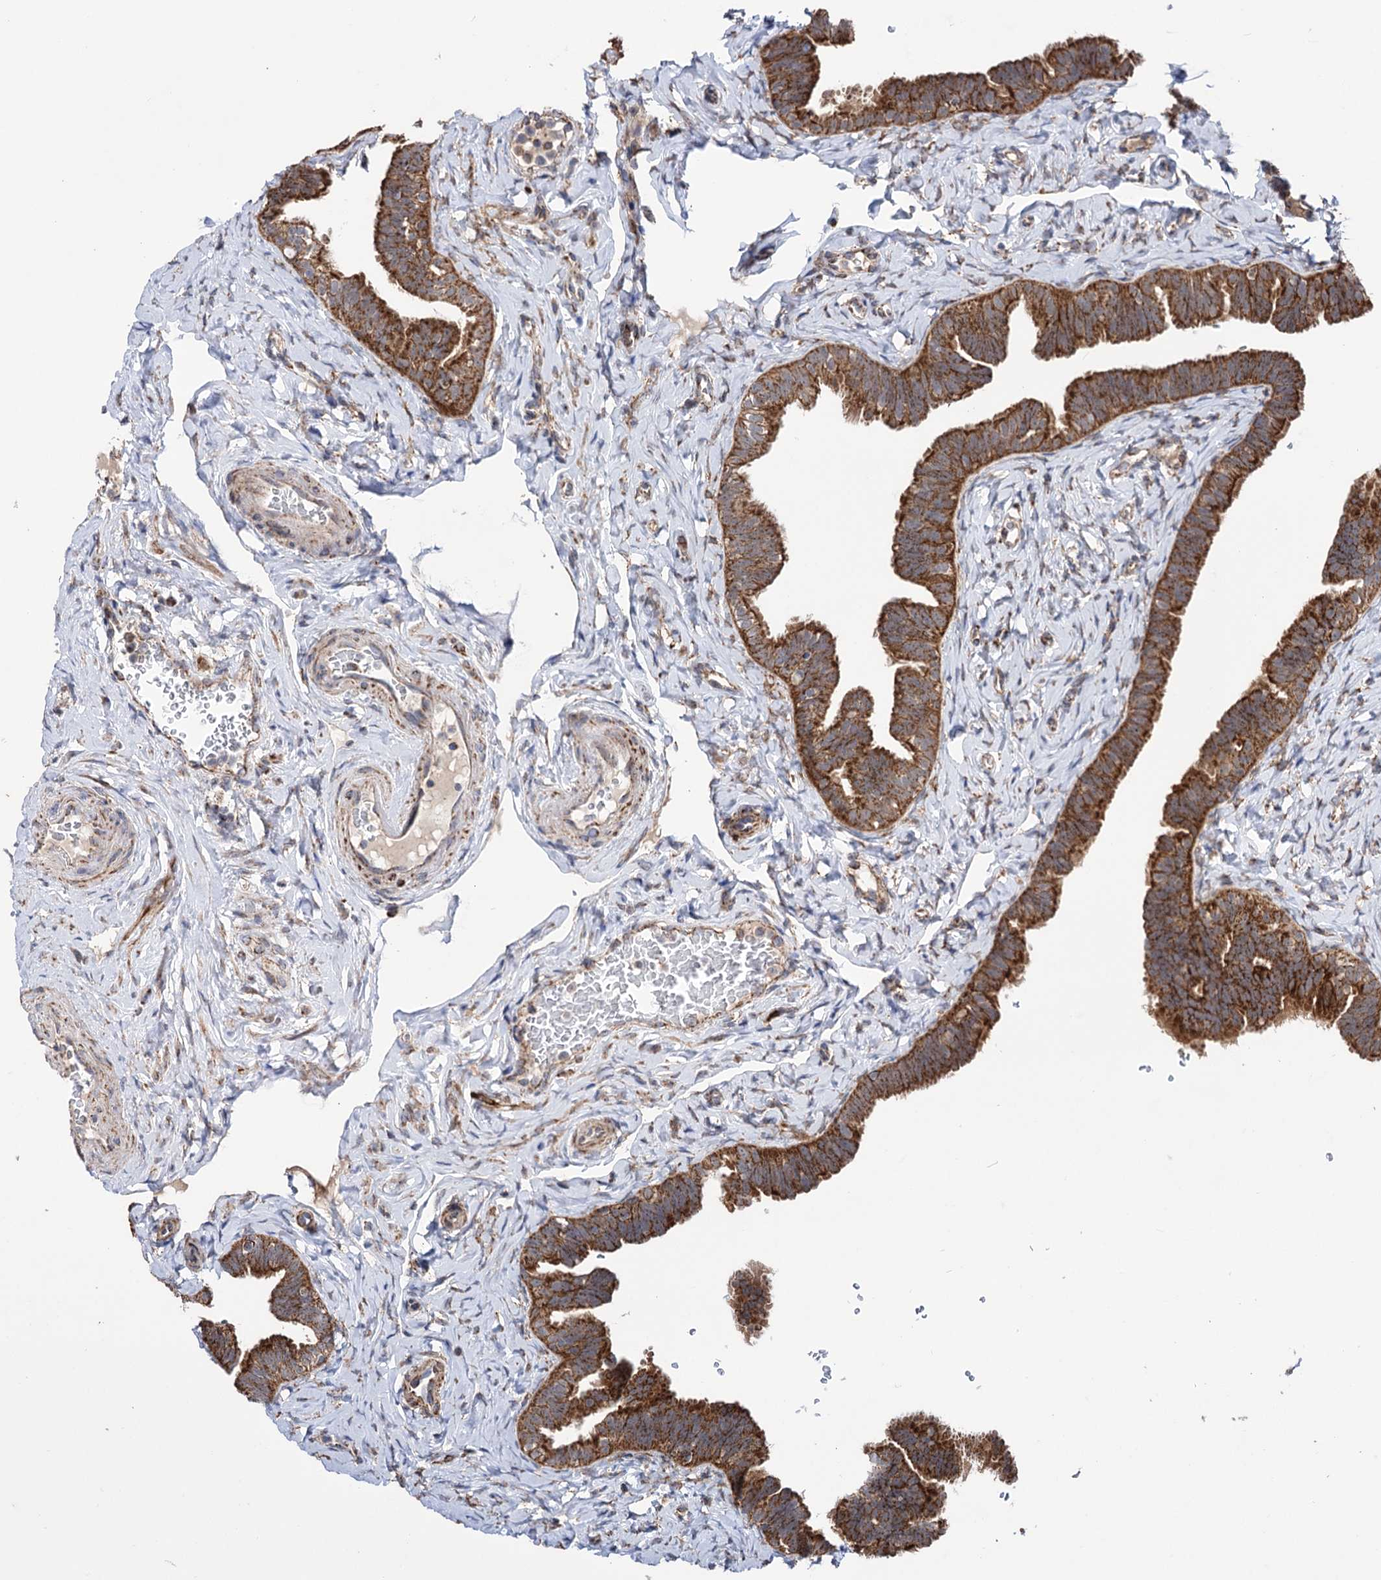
{"staining": {"intensity": "strong", "quantity": ">75%", "location": "cytoplasmic/membranous"}, "tissue": "fallopian tube", "cell_type": "Glandular cells", "image_type": "normal", "snomed": [{"axis": "morphology", "description": "Normal tissue, NOS"}, {"axis": "topography", "description": "Fallopian tube"}], "caption": "Immunohistochemical staining of benign human fallopian tube shows high levels of strong cytoplasmic/membranous positivity in about >75% of glandular cells. The protein is shown in brown color, while the nuclei are stained blue.", "gene": "SUCLA2", "patient": {"sex": "female", "age": 39}}